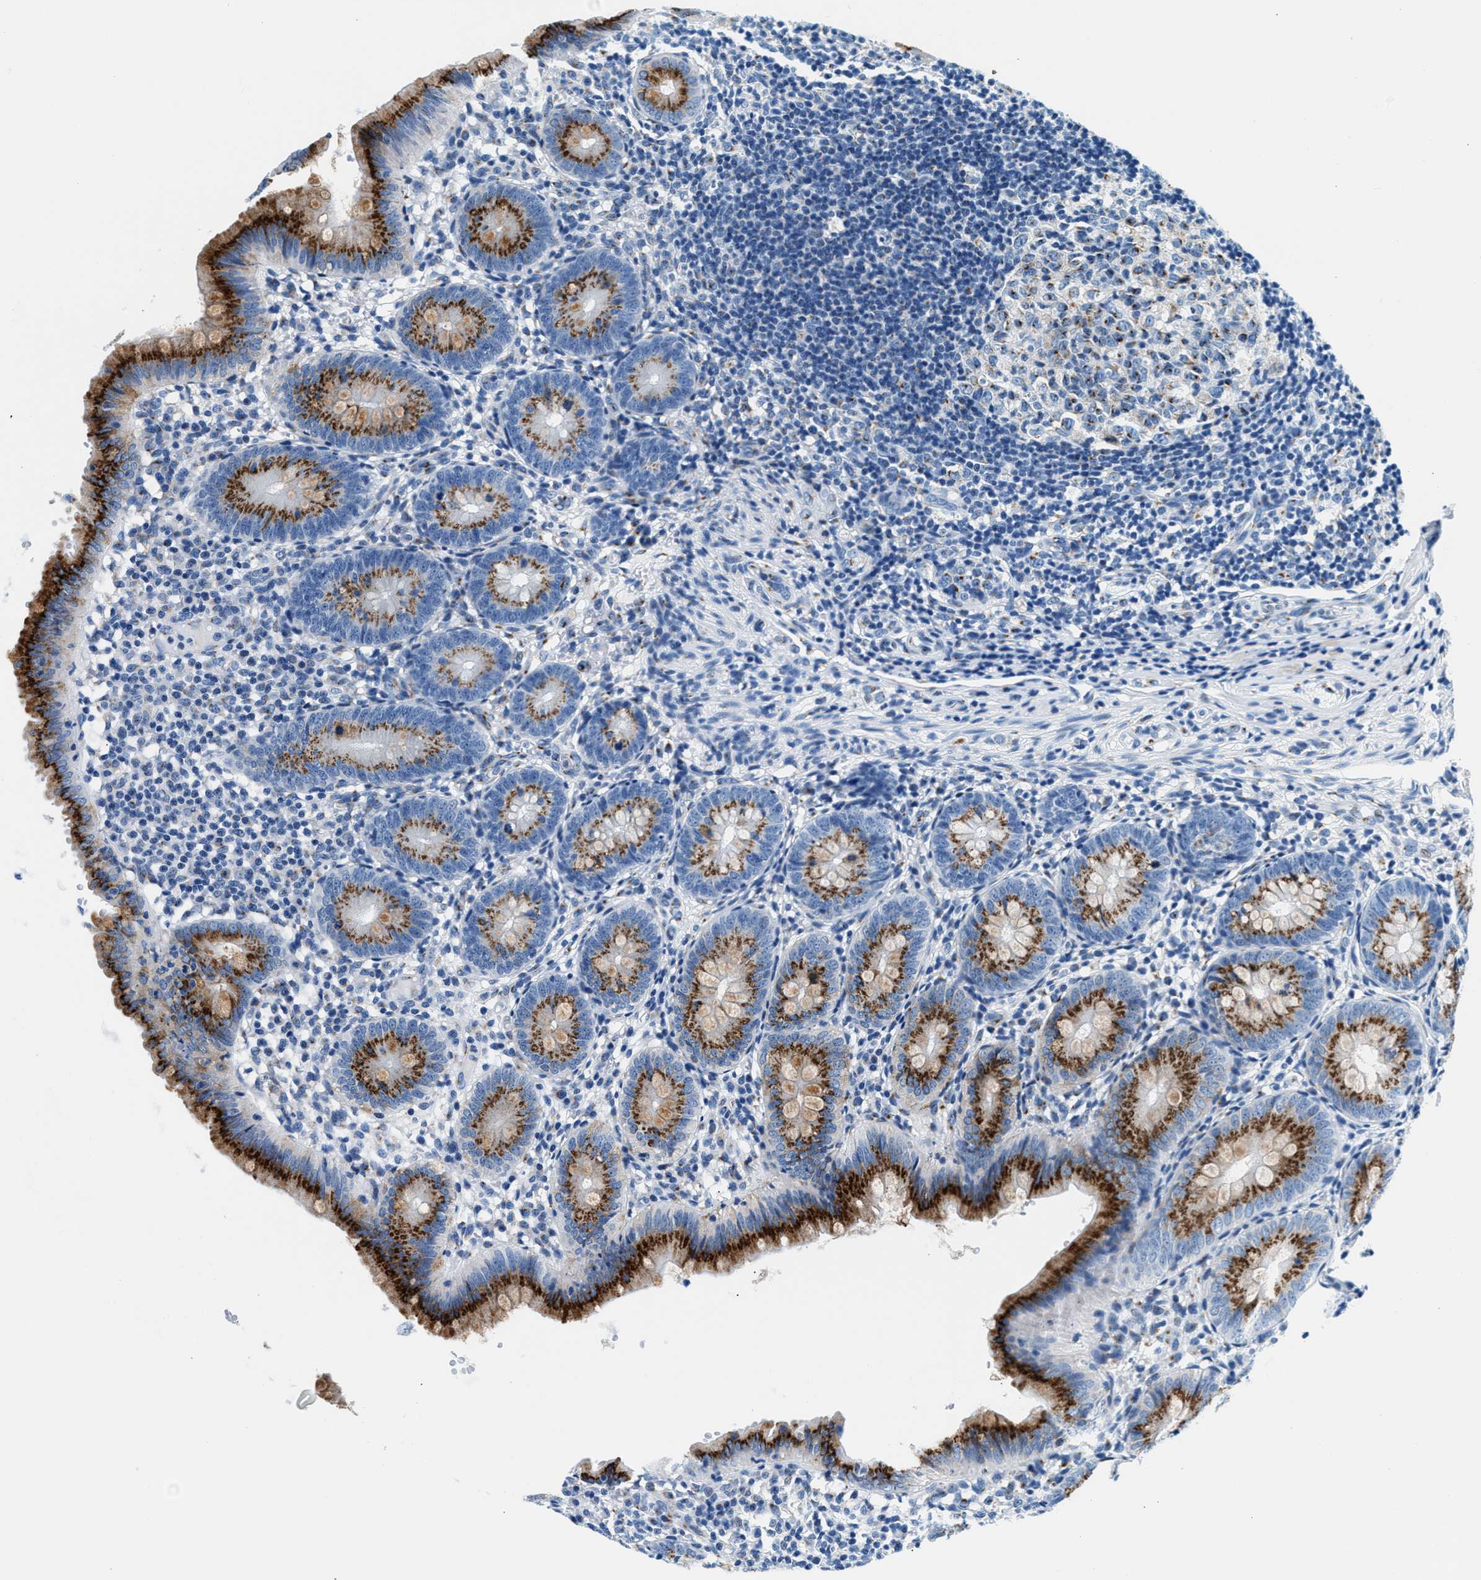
{"staining": {"intensity": "strong", "quantity": ">75%", "location": "cytoplasmic/membranous"}, "tissue": "appendix", "cell_type": "Glandular cells", "image_type": "normal", "snomed": [{"axis": "morphology", "description": "Normal tissue, NOS"}, {"axis": "topography", "description": "Appendix"}], "caption": "An image of human appendix stained for a protein reveals strong cytoplasmic/membranous brown staining in glandular cells. (IHC, brightfield microscopy, high magnification).", "gene": "VPS53", "patient": {"sex": "male", "age": 1}}